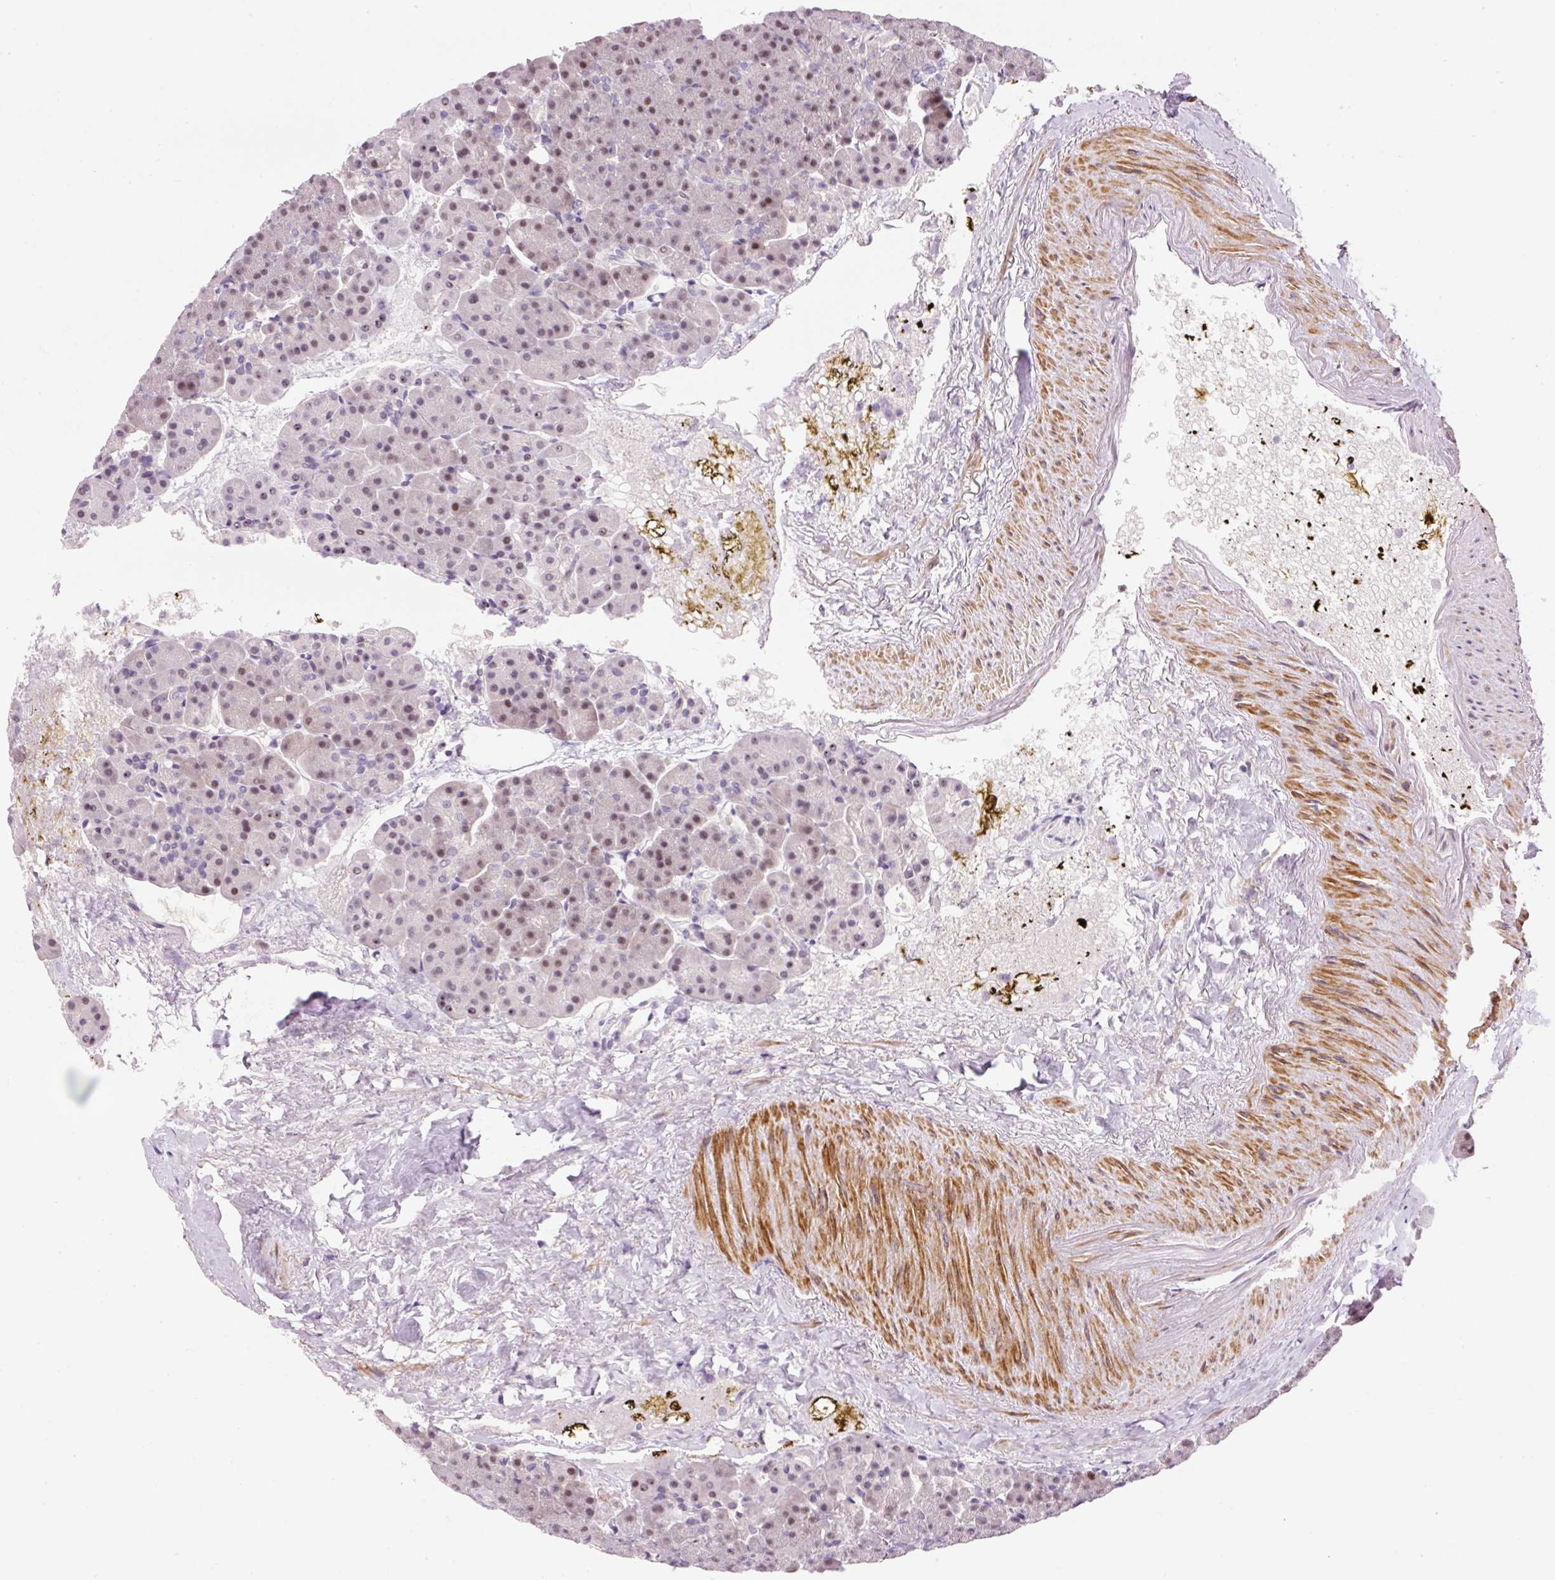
{"staining": {"intensity": "weak", "quantity": "25%-75%", "location": "nuclear"}, "tissue": "pancreas", "cell_type": "Exocrine glandular cells", "image_type": "normal", "snomed": [{"axis": "morphology", "description": "Normal tissue, NOS"}, {"axis": "topography", "description": "Pancreas"}], "caption": "Protein expression analysis of benign pancreas shows weak nuclear staining in approximately 25%-75% of exocrine glandular cells. The protein of interest is shown in brown color, while the nuclei are stained blue.", "gene": "HNF1A", "patient": {"sex": "female", "age": 74}}